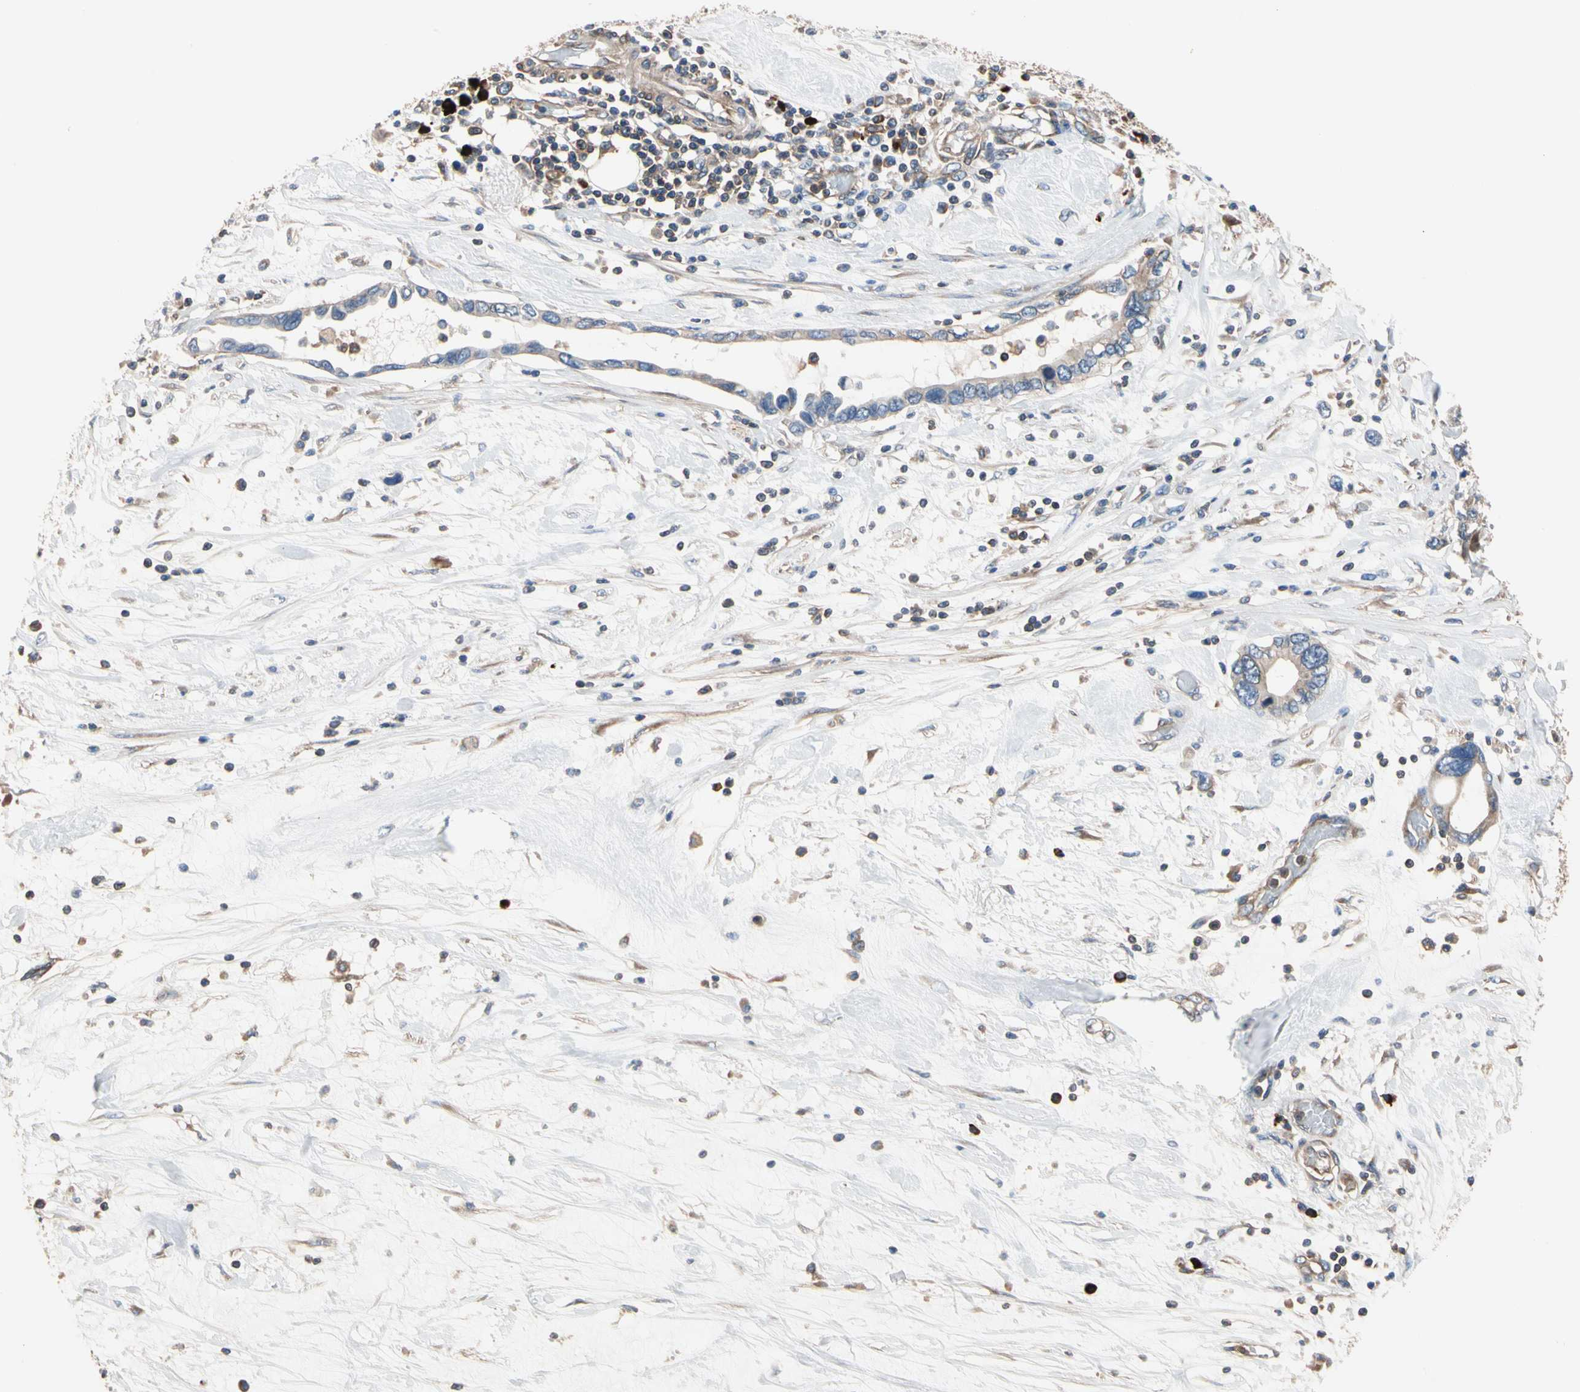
{"staining": {"intensity": "weak", "quantity": ">75%", "location": "cytoplasmic/membranous"}, "tissue": "pancreatic cancer", "cell_type": "Tumor cells", "image_type": "cancer", "snomed": [{"axis": "morphology", "description": "Adenocarcinoma, NOS"}, {"axis": "topography", "description": "Pancreas"}], "caption": "Weak cytoplasmic/membranous positivity for a protein is present in approximately >75% of tumor cells of pancreatic adenocarcinoma using immunohistochemistry.", "gene": "ROCK1", "patient": {"sex": "female", "age": 57}}